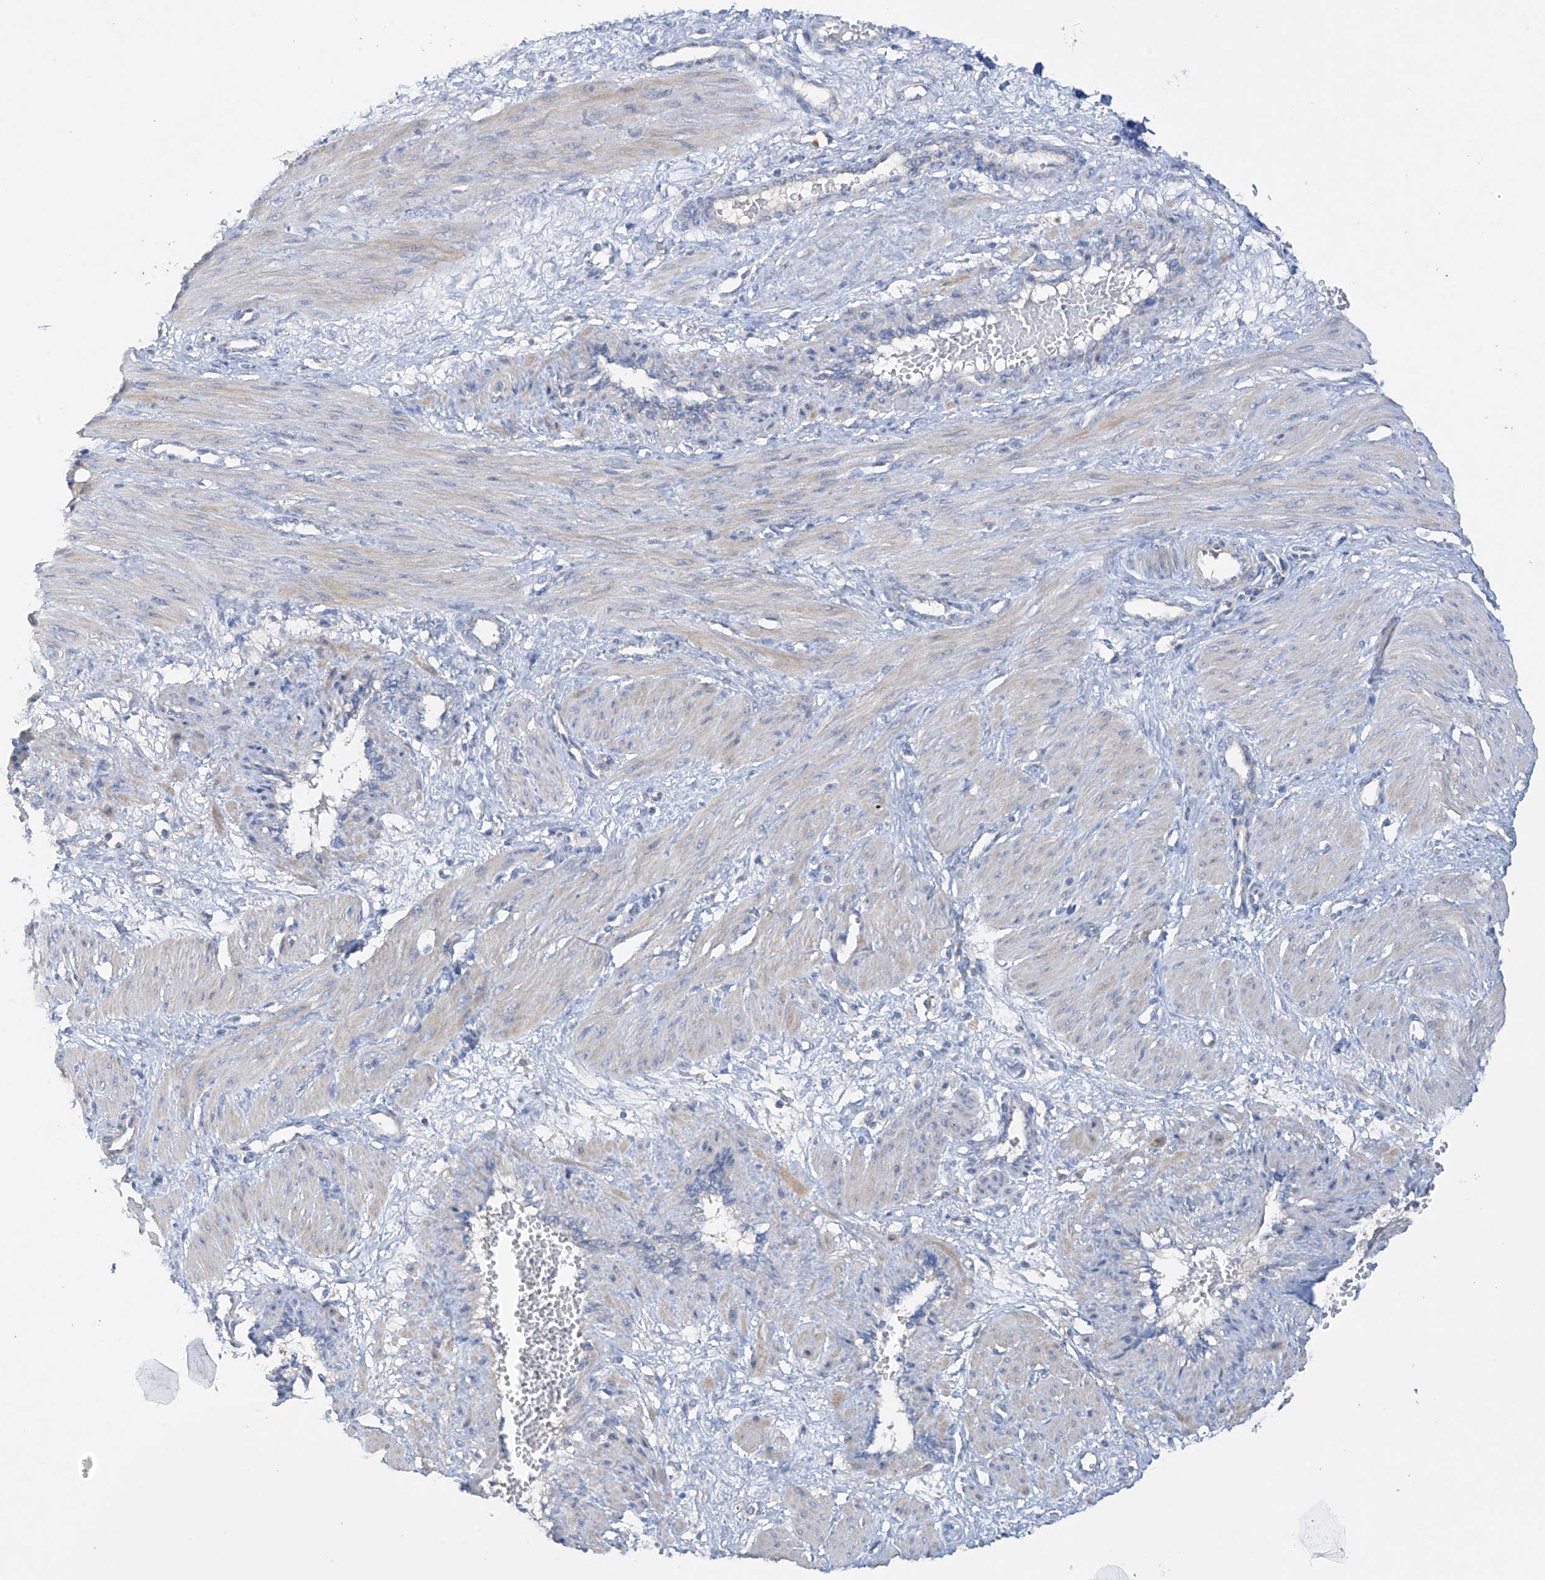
{"staining": {"intensity": "weak", "quantity": "25%-75%", "location": "cytoplasmic/membranous"}, "tissue": "smooth muscle", "cell_type": "Smooth muscle cells", "image_type": "normal", "snomed": [{"axis": "morphology", "description": "Normal tissue, NOS"}, {"axis": "topography", "description": "Endometrium"}], "caption": "High-power microscopy captured an immunohistochemistry photomicrograph of normal smooth muscle, revealing weak cytoplasmic/membranous positivity in about 25%-75% of smooth muscle cells. Using DAB (brown) and hematoxylin (blue) stains, captured at high magnification using brightfield microscopy.", "gene": "PRSS12", "patient": {"sex": "female", "age": 33}}